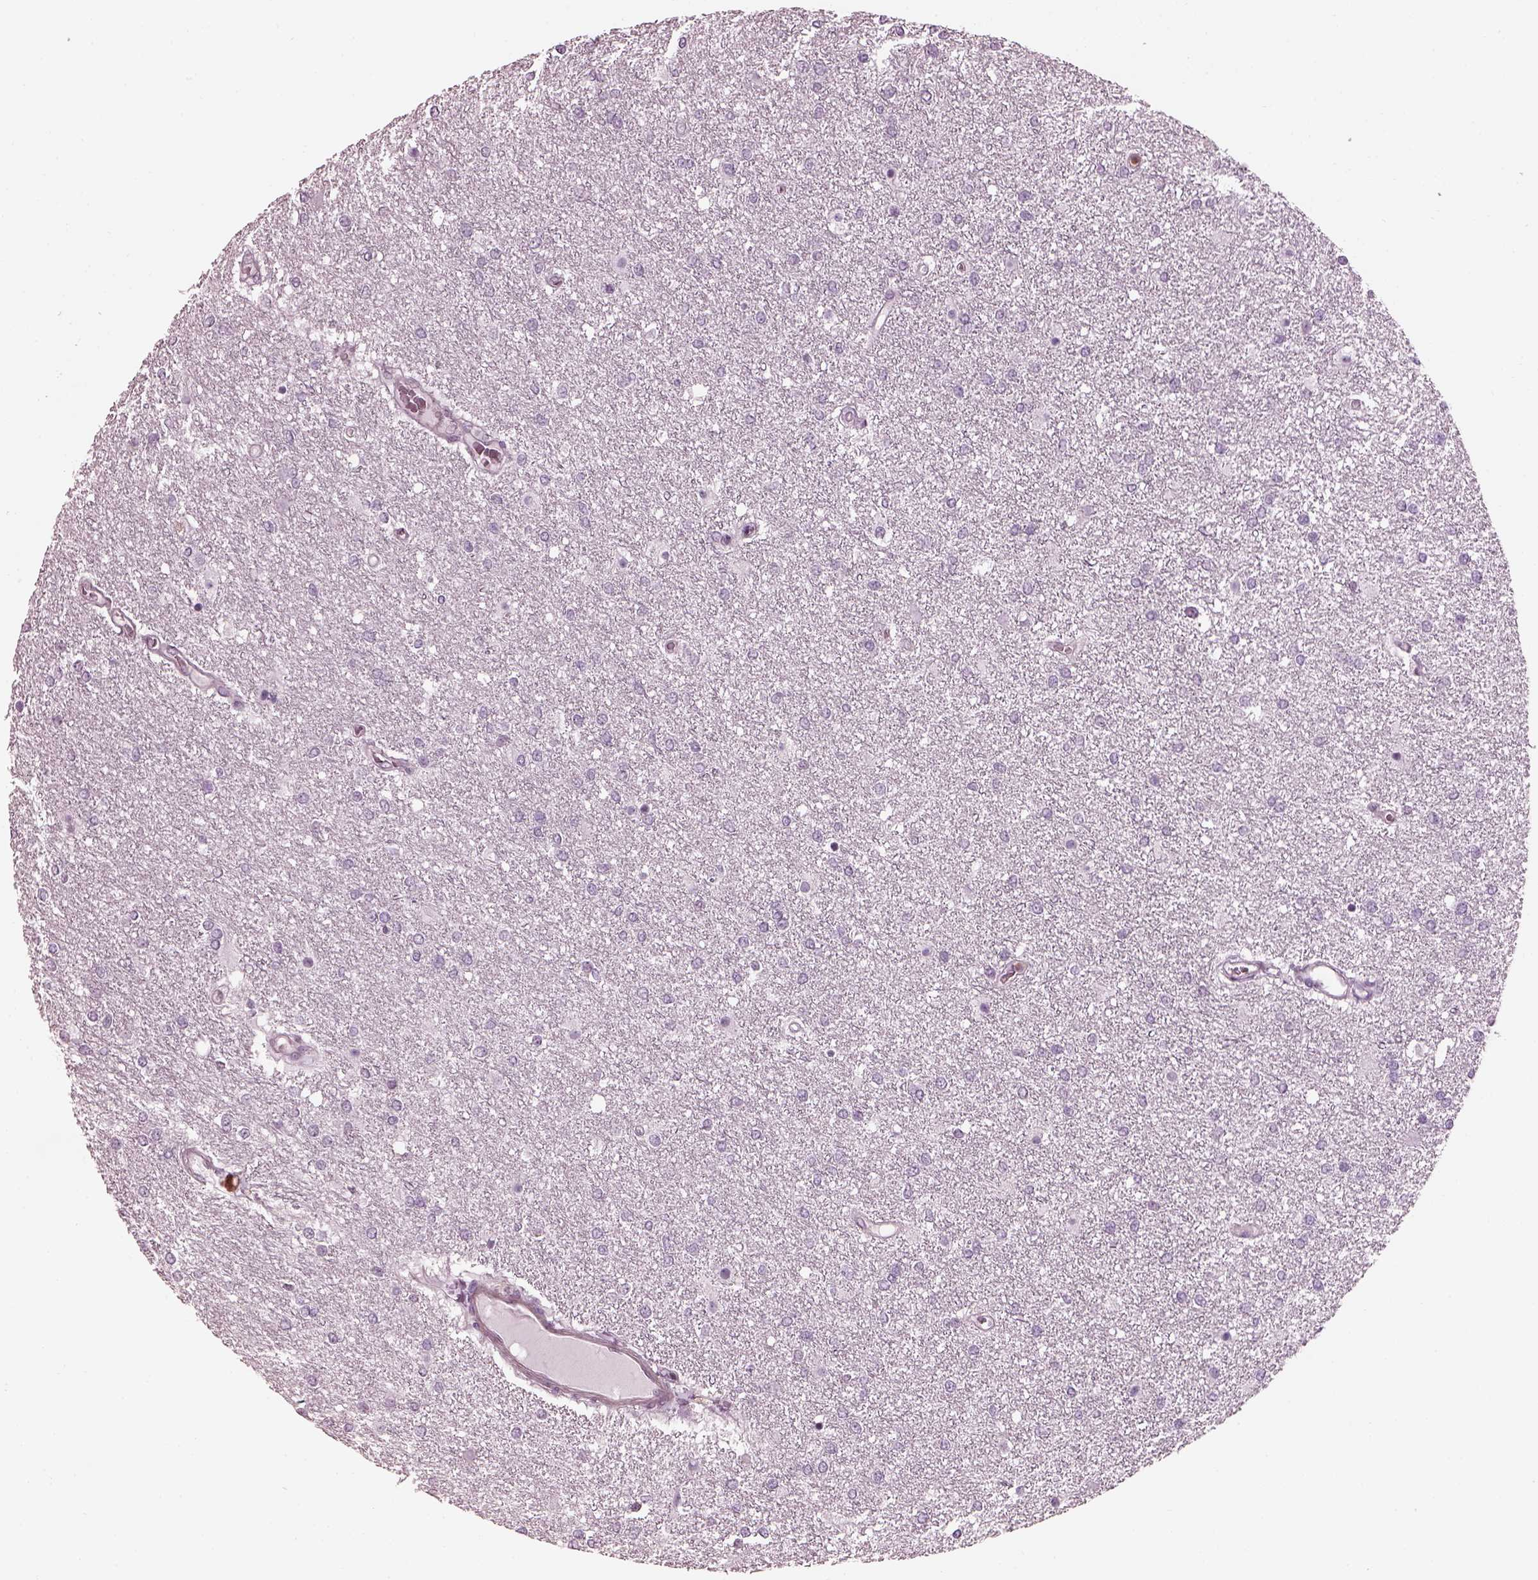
{"staining": {"intensity": "negative", "quantity": "none", "location": "none"}, "tissue": "glioma", "cell_type": "Tumor cells", "image_type": "cancer", "snomed": [{"axis": "morphology", "description": "Glioma, malignant, High grade"}, {"axis": "topography", "description": "Brain"}], "caption": "Immunohistochemical staining of glioma shows no significant staining in tumor cells.", "gene": "BFSP1", "patient": {"sex": "female", "age": 61}}